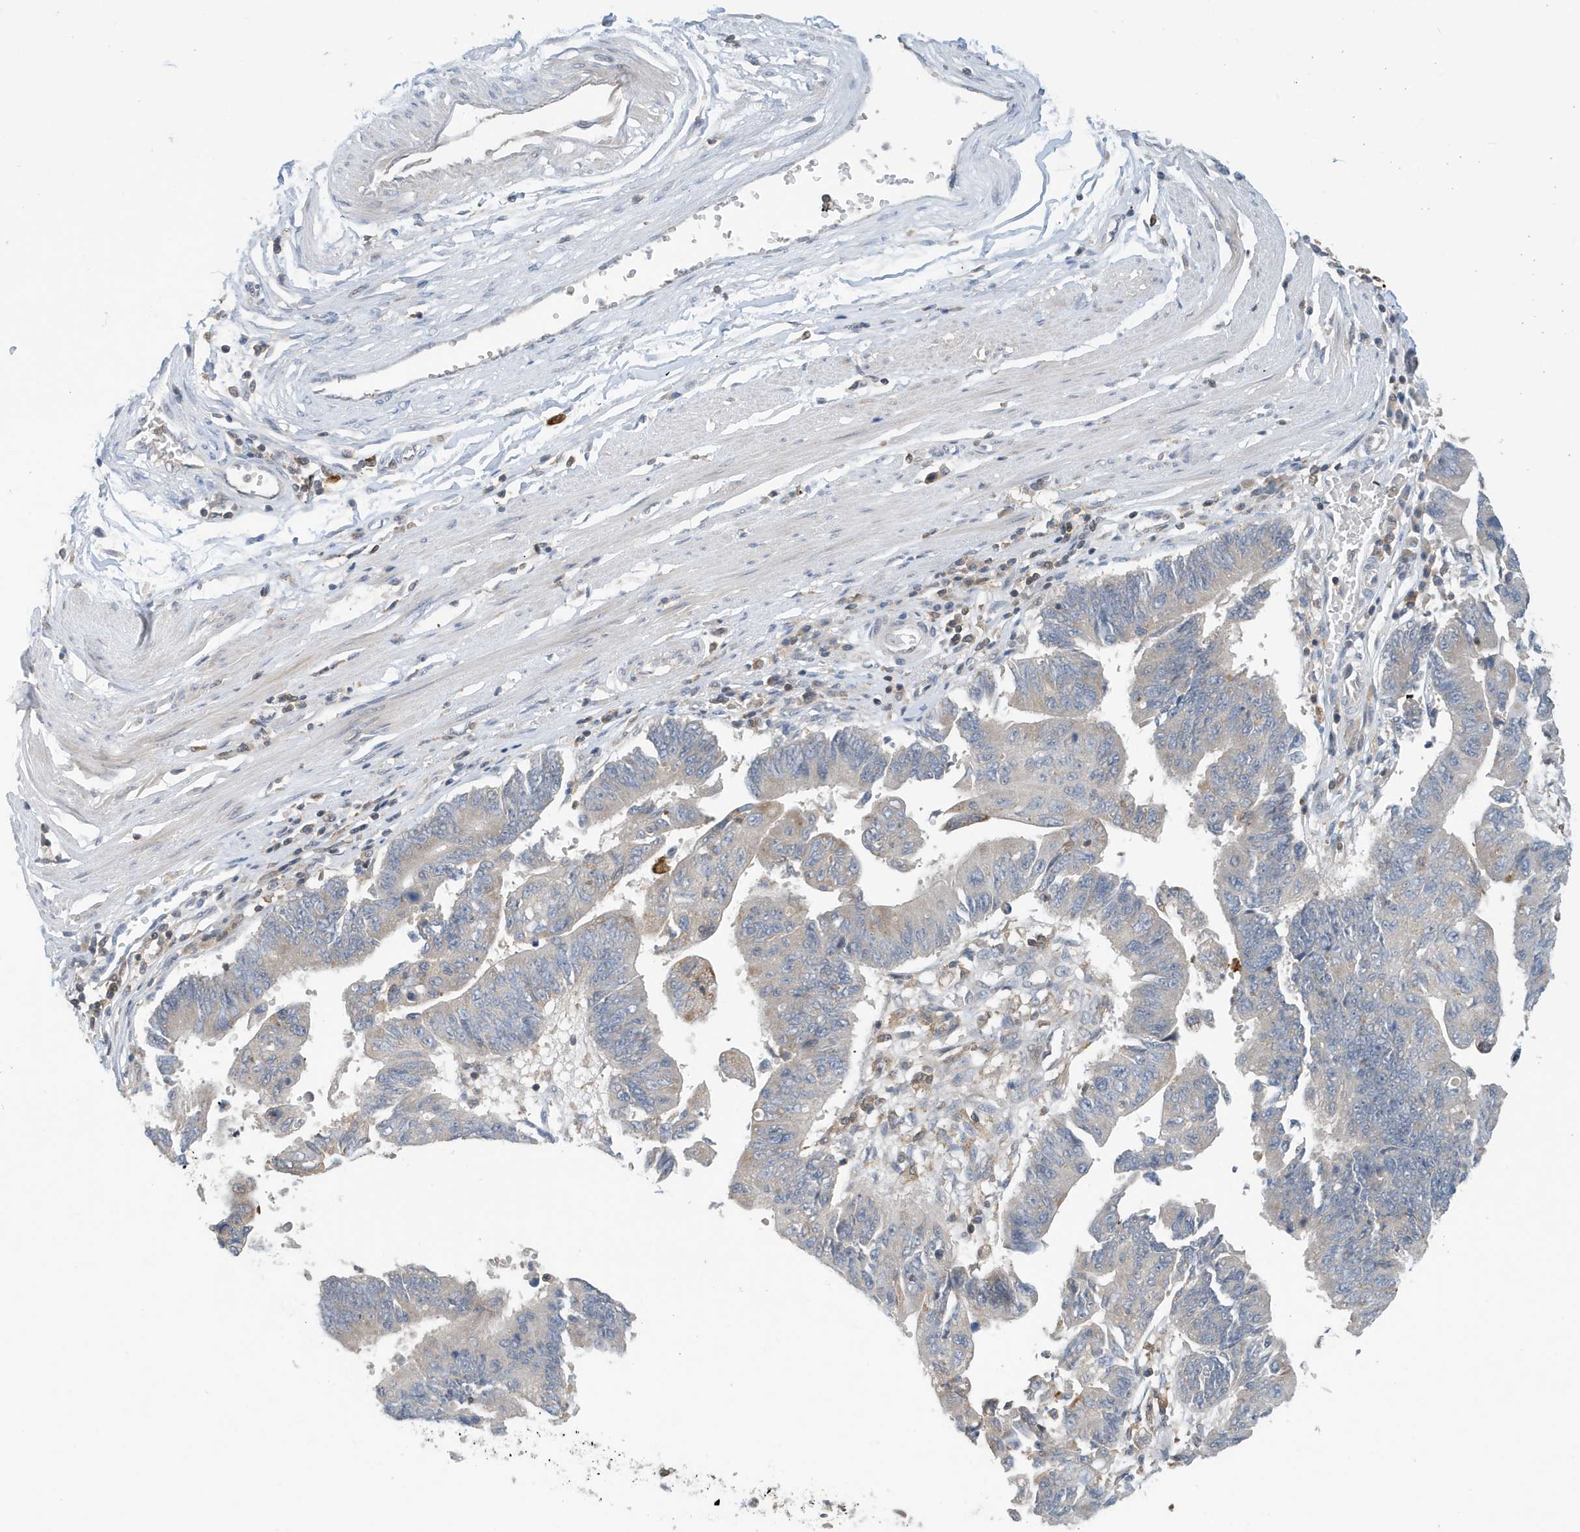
{"staining": {"intensity": "negative", "quantity": "none", "location": "none"}, "tissue": "stomach cancer", "cell_type": "Tumor cells", "image_type": "cancer", "snomed": [{"axis": "morphology", "description": "Adenocarcinoma, NOS"}, {"axis": "topography", "description": "Stomach"}], "caption": "Immunohistochemistry (IHC) histopathology image of neoplastic tissue: human stomach adenocarcinoma stained with DAB (3,3'-diaminobenzidine) demonstrates no significant protein positivity in tumor cells.", "gene": "NSUN3", "patient": {"sex": "male", "age": 59}}